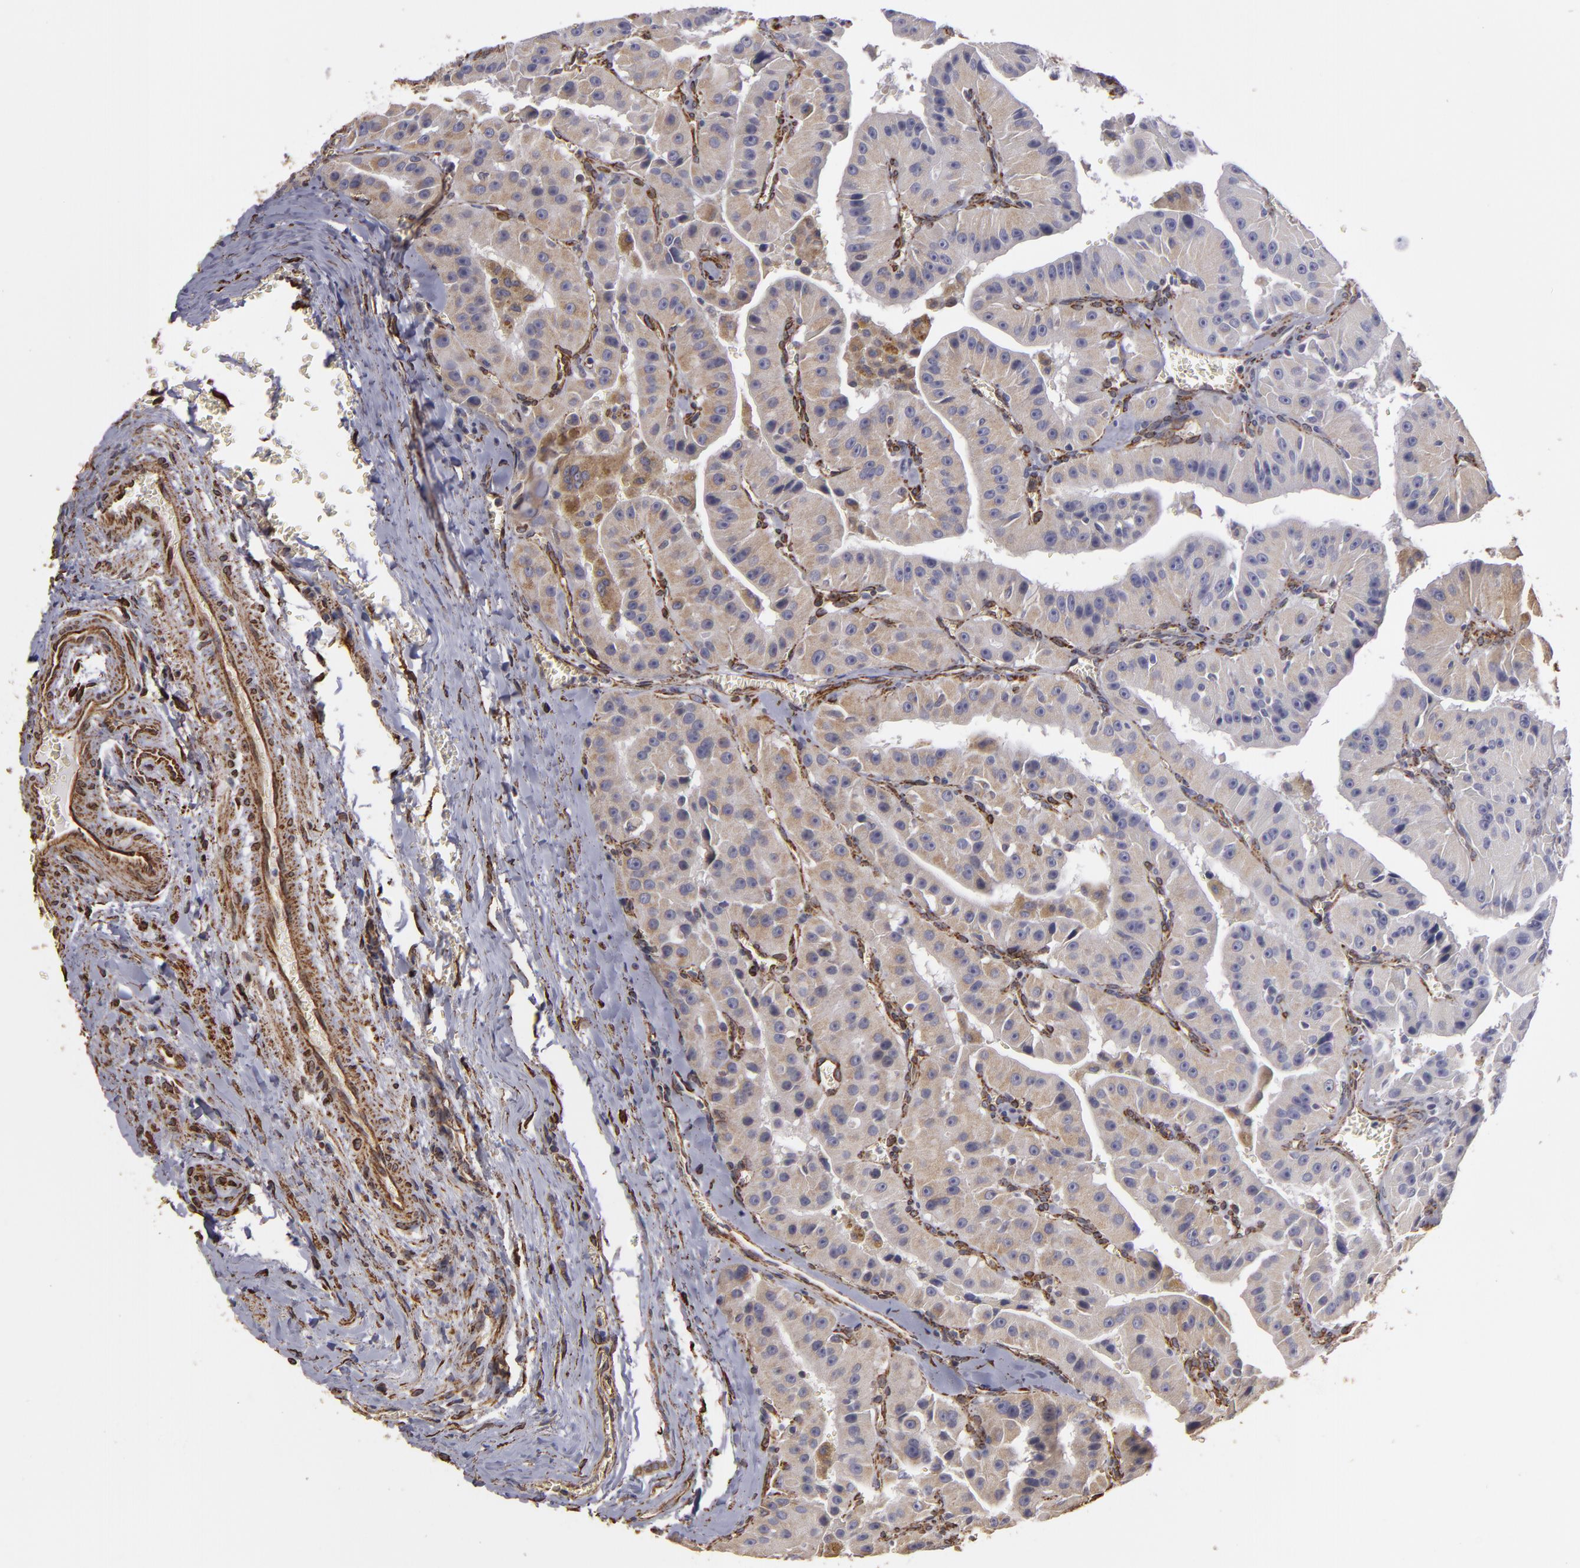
{"staining": {"intensity": "weak", "quantity": "25%-75%", "location": "cytoplasmic/membranous"}, "tissue": "thyroid cancer", "cell_type": "Tumor cells", "image_type": "cancer", "snomed": [{"axis": "morphology", "description": "Carcinoma, NOS"}, {"axis": "topography", "description": "Thyroid gland"}], "caption": "Thyroid carcinoma was stained to show a protein in brown. There is low levels of weak cytoplasmic/membranous expression in about 25%-75% of tumor cells.", "gene": "CYB5R3", "patient": {"sex": "male", "age": 76}}